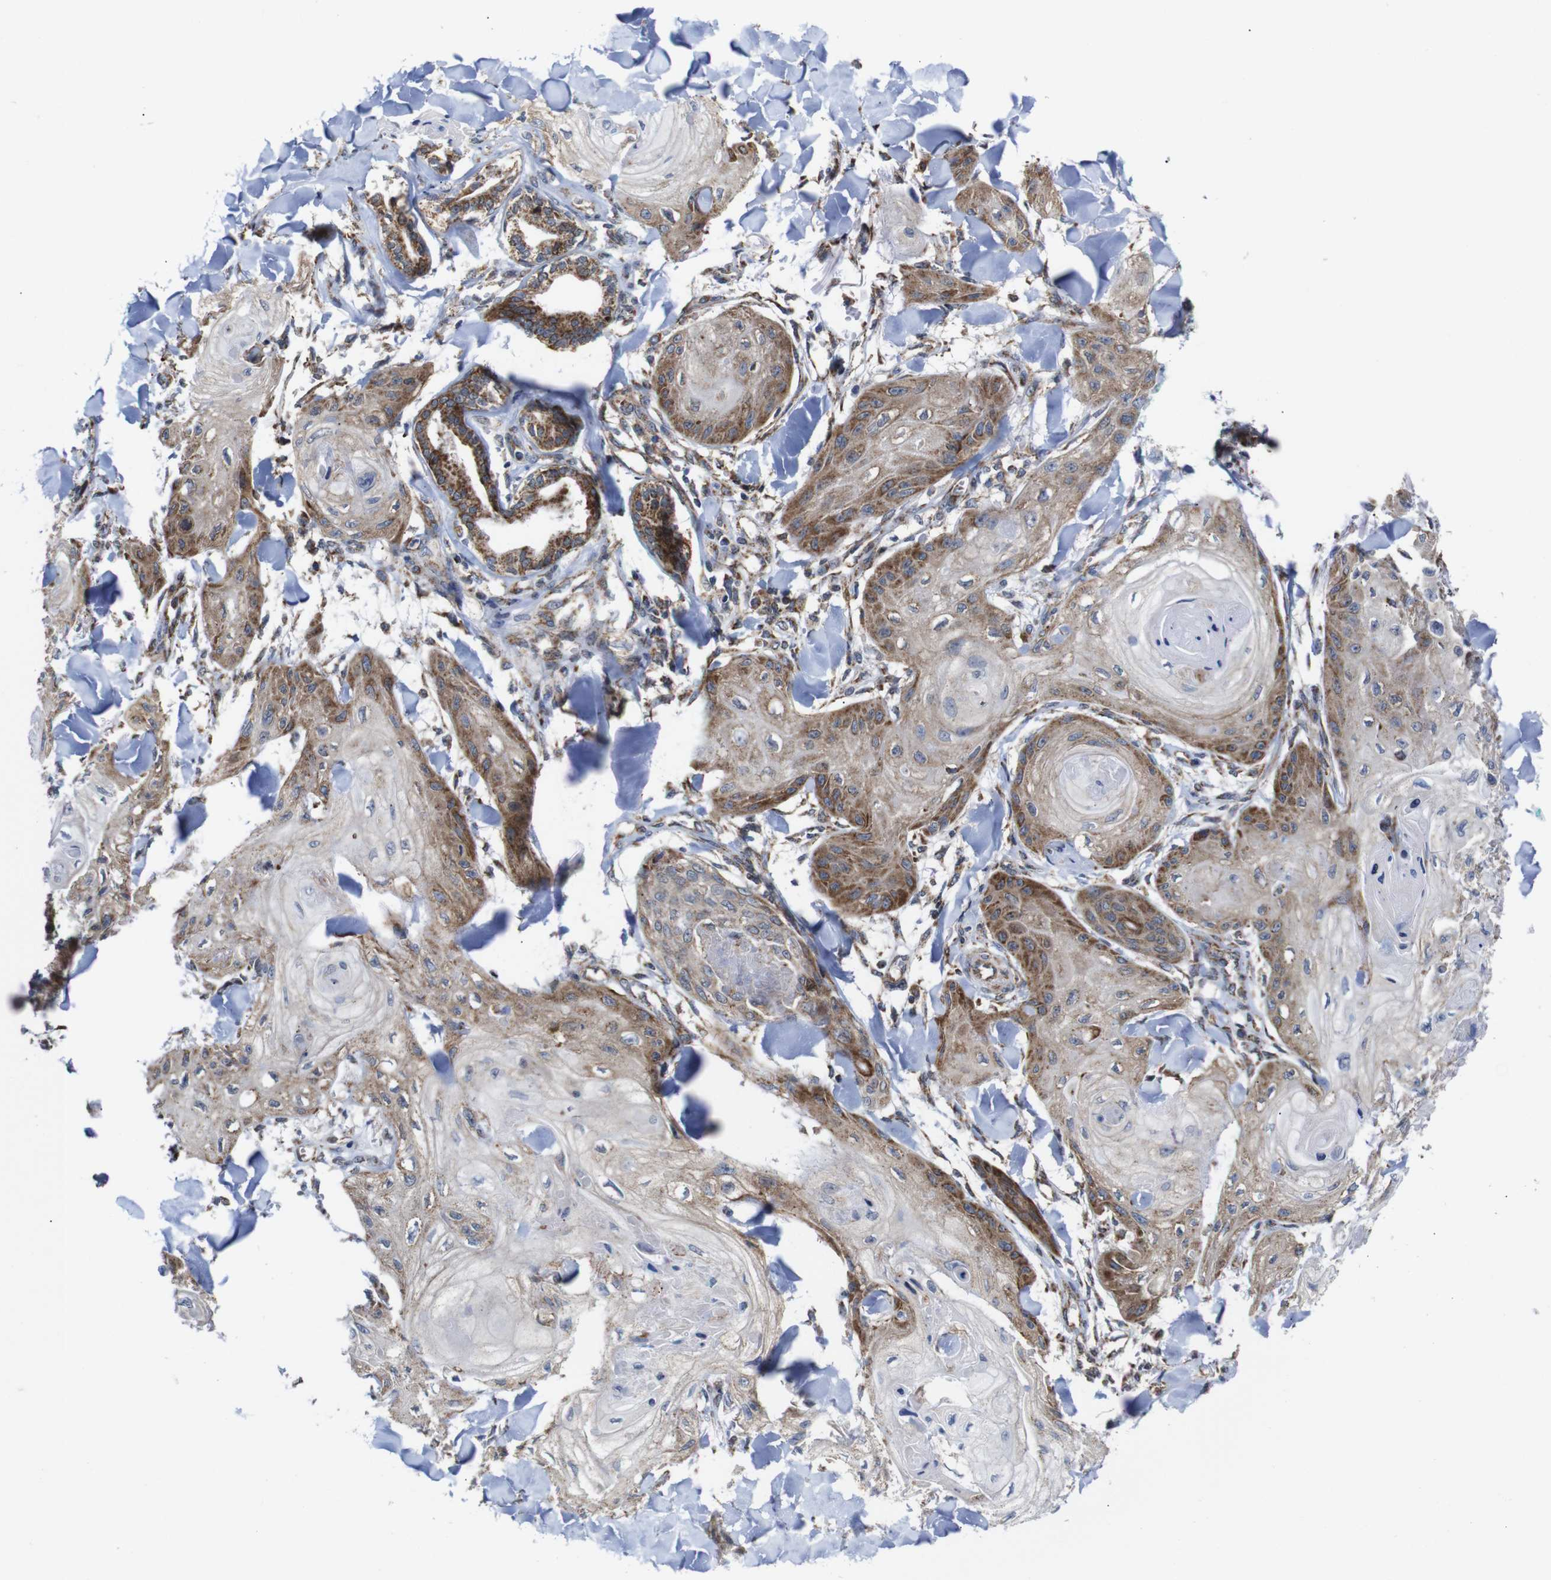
{"staining": {"intensity": "strong", "quantity": "25%-75%", "location": "cytoplasmic/membranous"}, "tissue": "skin cancer", "cell_type": "Tumor cells", "image_type": "cancer", "snomed": [{"axis": "morphology", "description": "Squamous cell carcinoma, NOS"}, {"axis": "topography", "description": "Skin"}], "caption": "Immunohistochemical staining of human skin cancer (squamous cell carcinoma) shows strong cytoplasmic/membranous protein expression in approximately 25%-75% of tumor cells.", "gene": "C17orf80", "patient": {"sex": "male", "age": 74}}